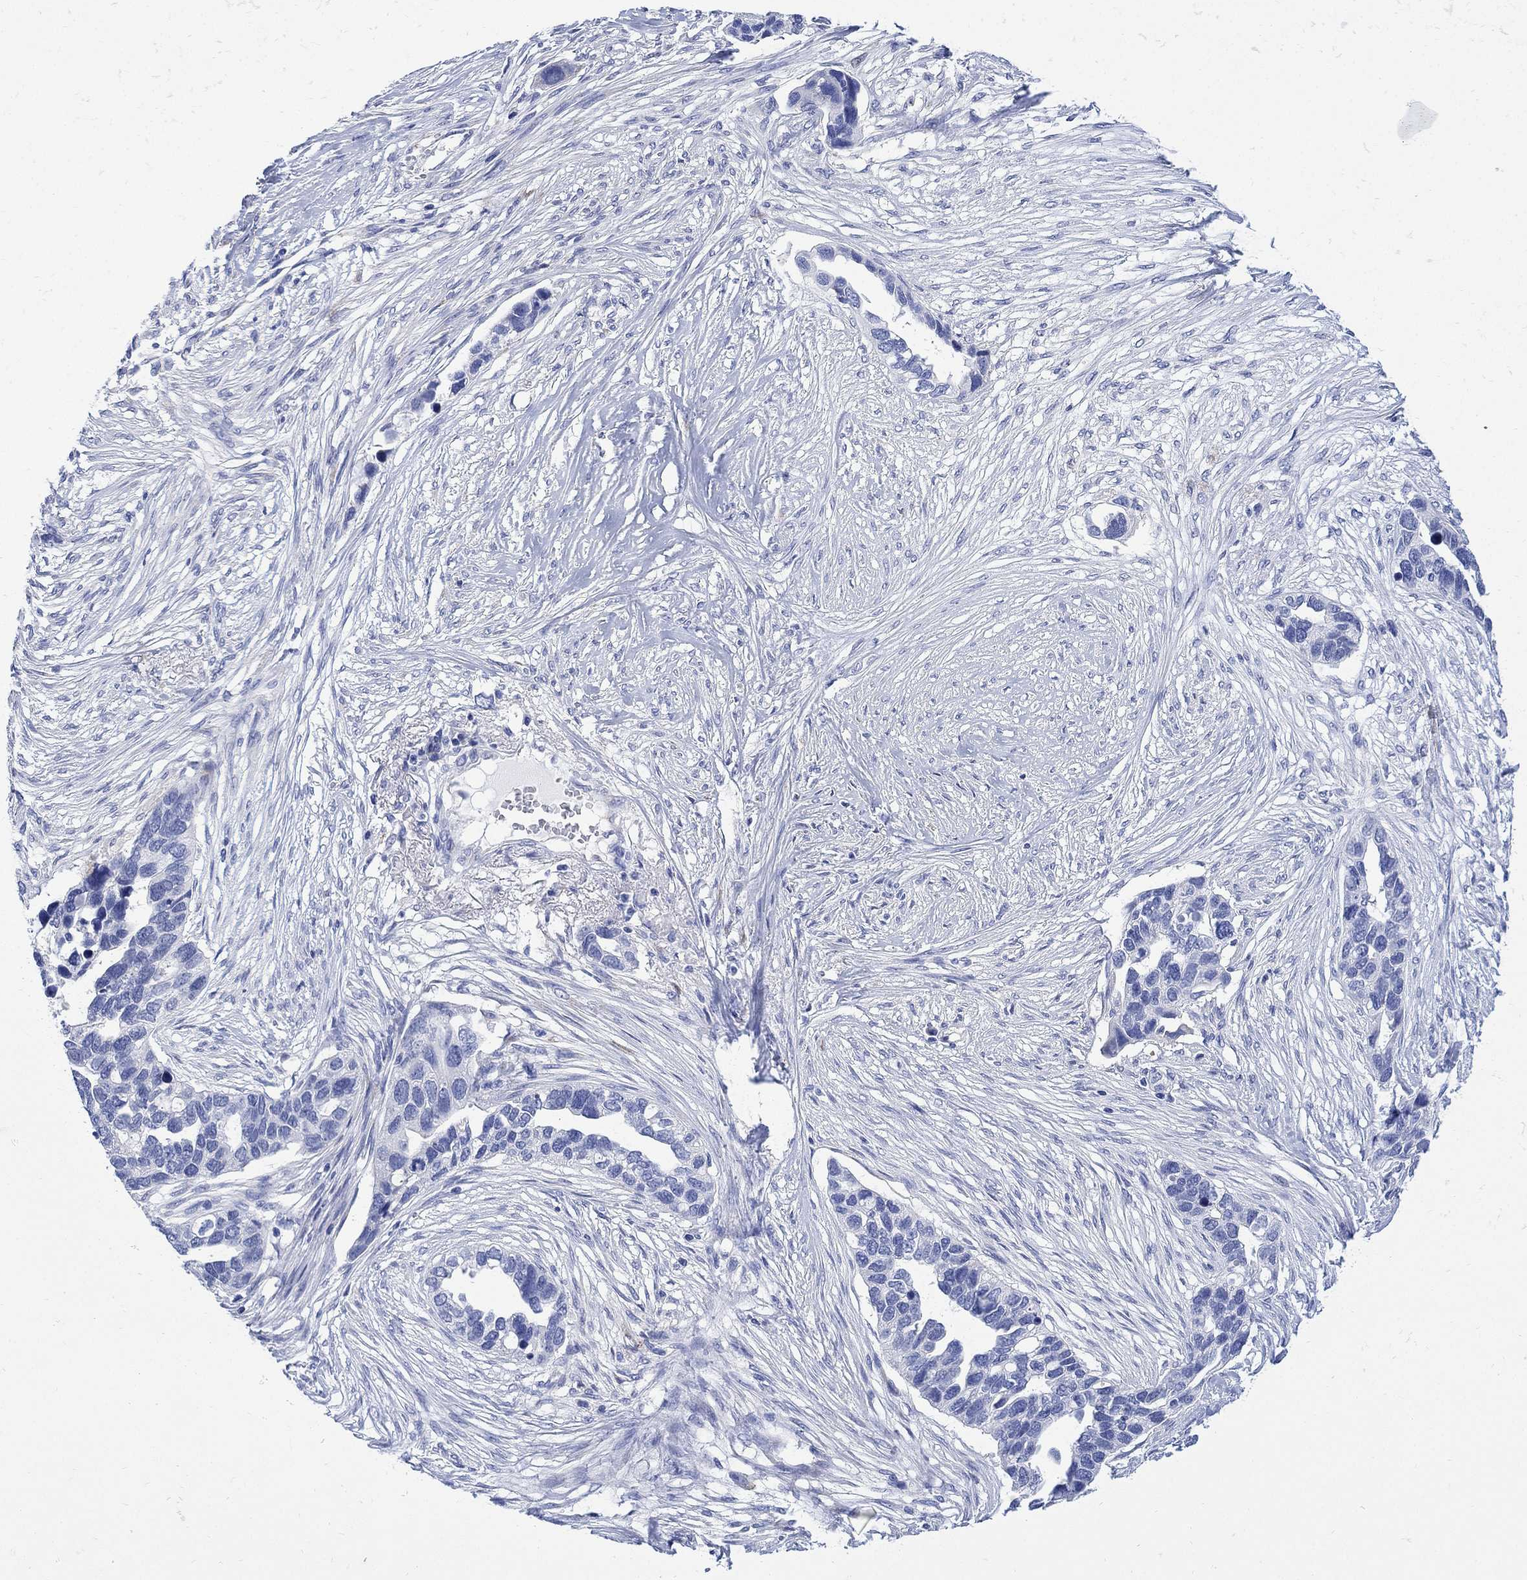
{"staining": {"intensity": "negative", "quantity": "none", "location": "none"}, "tissue": "ovarian cancer", "cell_type": "Tumor cells", "image_type": "cancer", "snomed": [{"axis": "morphology", "description": "Cystadenocarcinoma, serous, NOS"}, {"axis": "topography", "description": "Ovary"}], "caption": "IHC image of neoplastic tissue: human ovarian cancer stained with DAB reveals no significant protein staining in tumor cells.", "gene": "MYL1", "patient": {"sex": "female", "age": 54}}